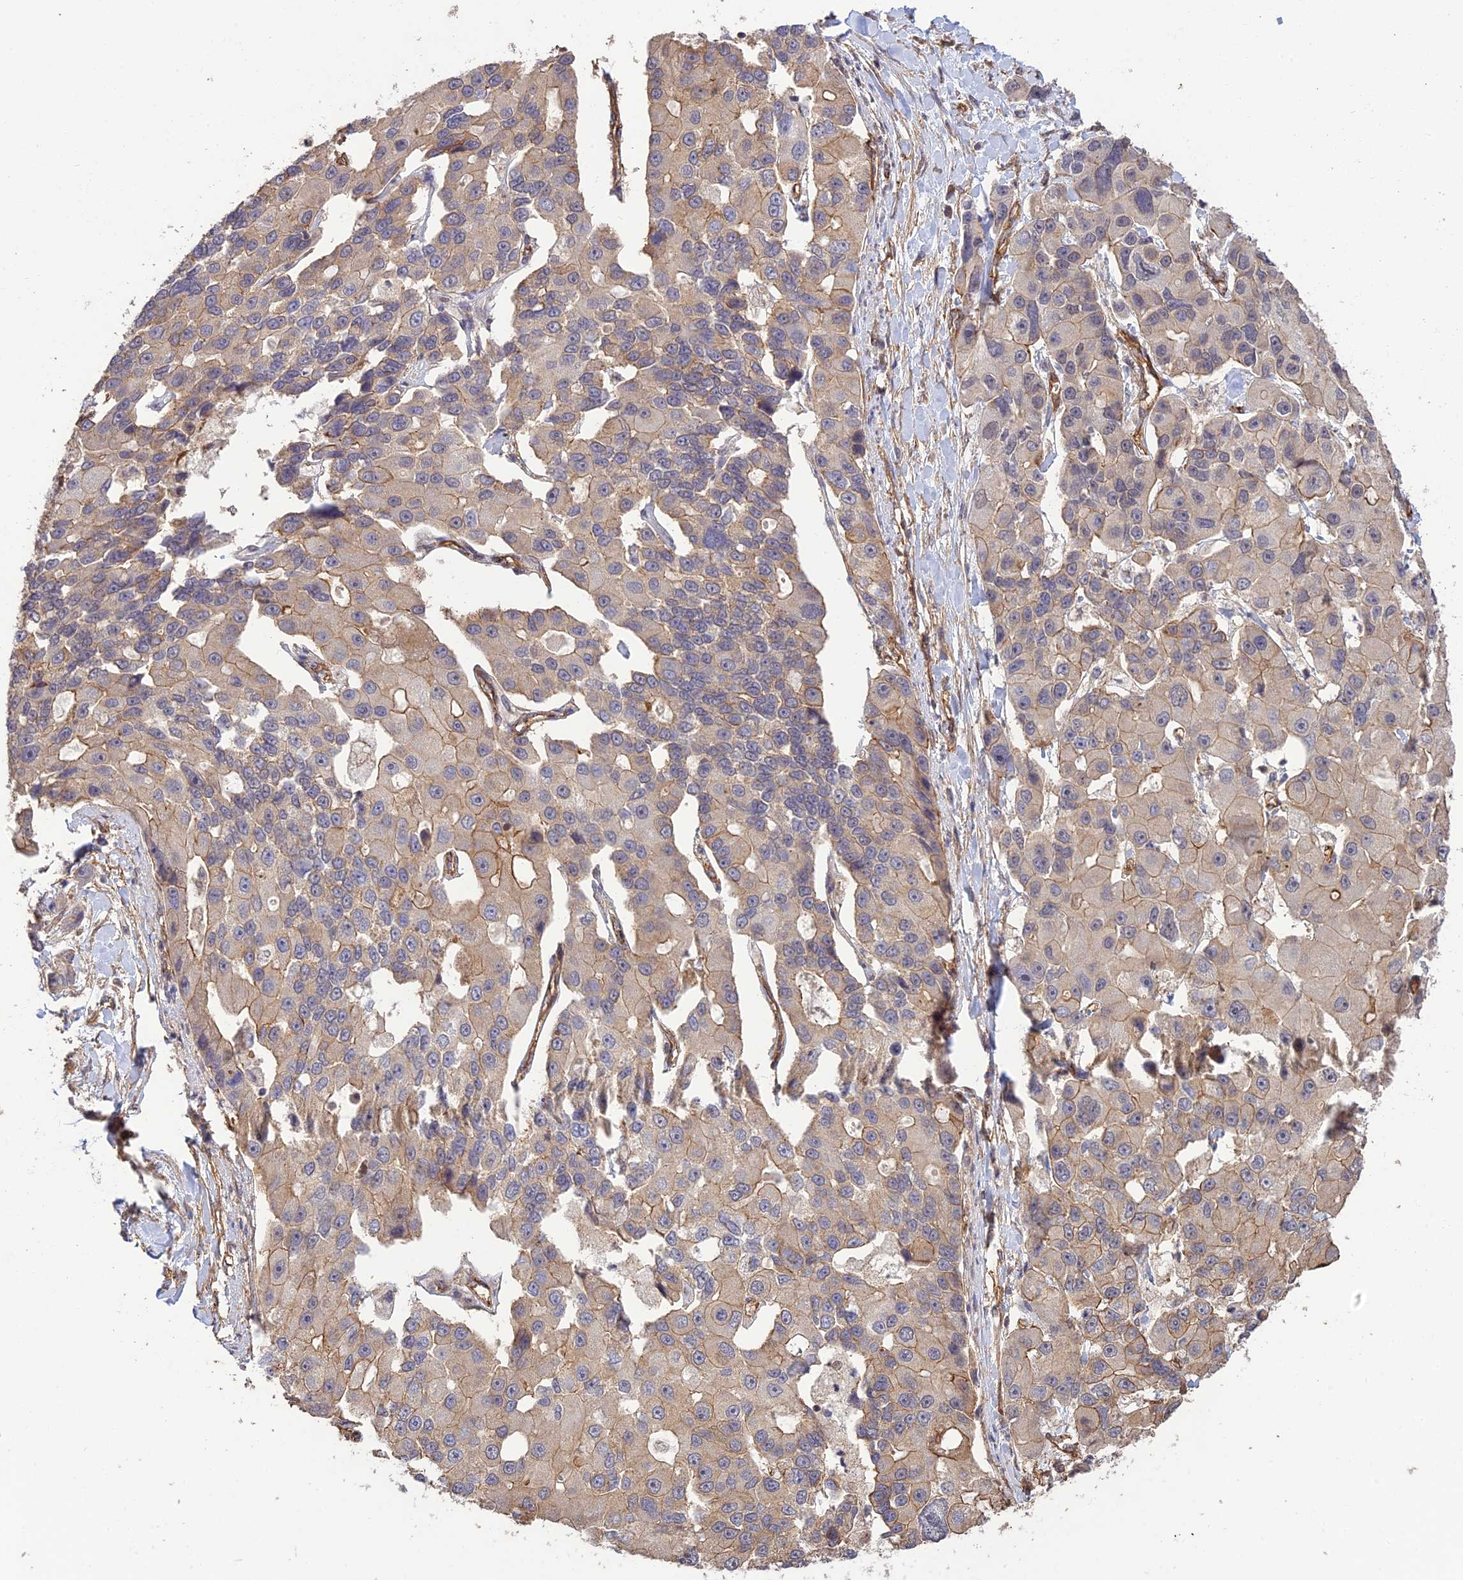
{"staining": {"intensity": "weak", "quantity": "25%-75%", "location": "cytoplasmic/membranous"}, "tissue": "lung cancer", "cell_type": "Tumor cells", "image_type": "cancer", "snomed": [{"axis": "morphology", "description": "Adenocarcinoma, NOS"}, {"axis": "topography", "description": "Lung"}], "caption": "The histopathology image exhibits a brown stain indicating the presence of a protein in the cytoplasmic/membranous of tumor cells in adenocarcinoma (lung).", "gene": "HOMER2", "patient": {"sex": "female", "age": 54}}